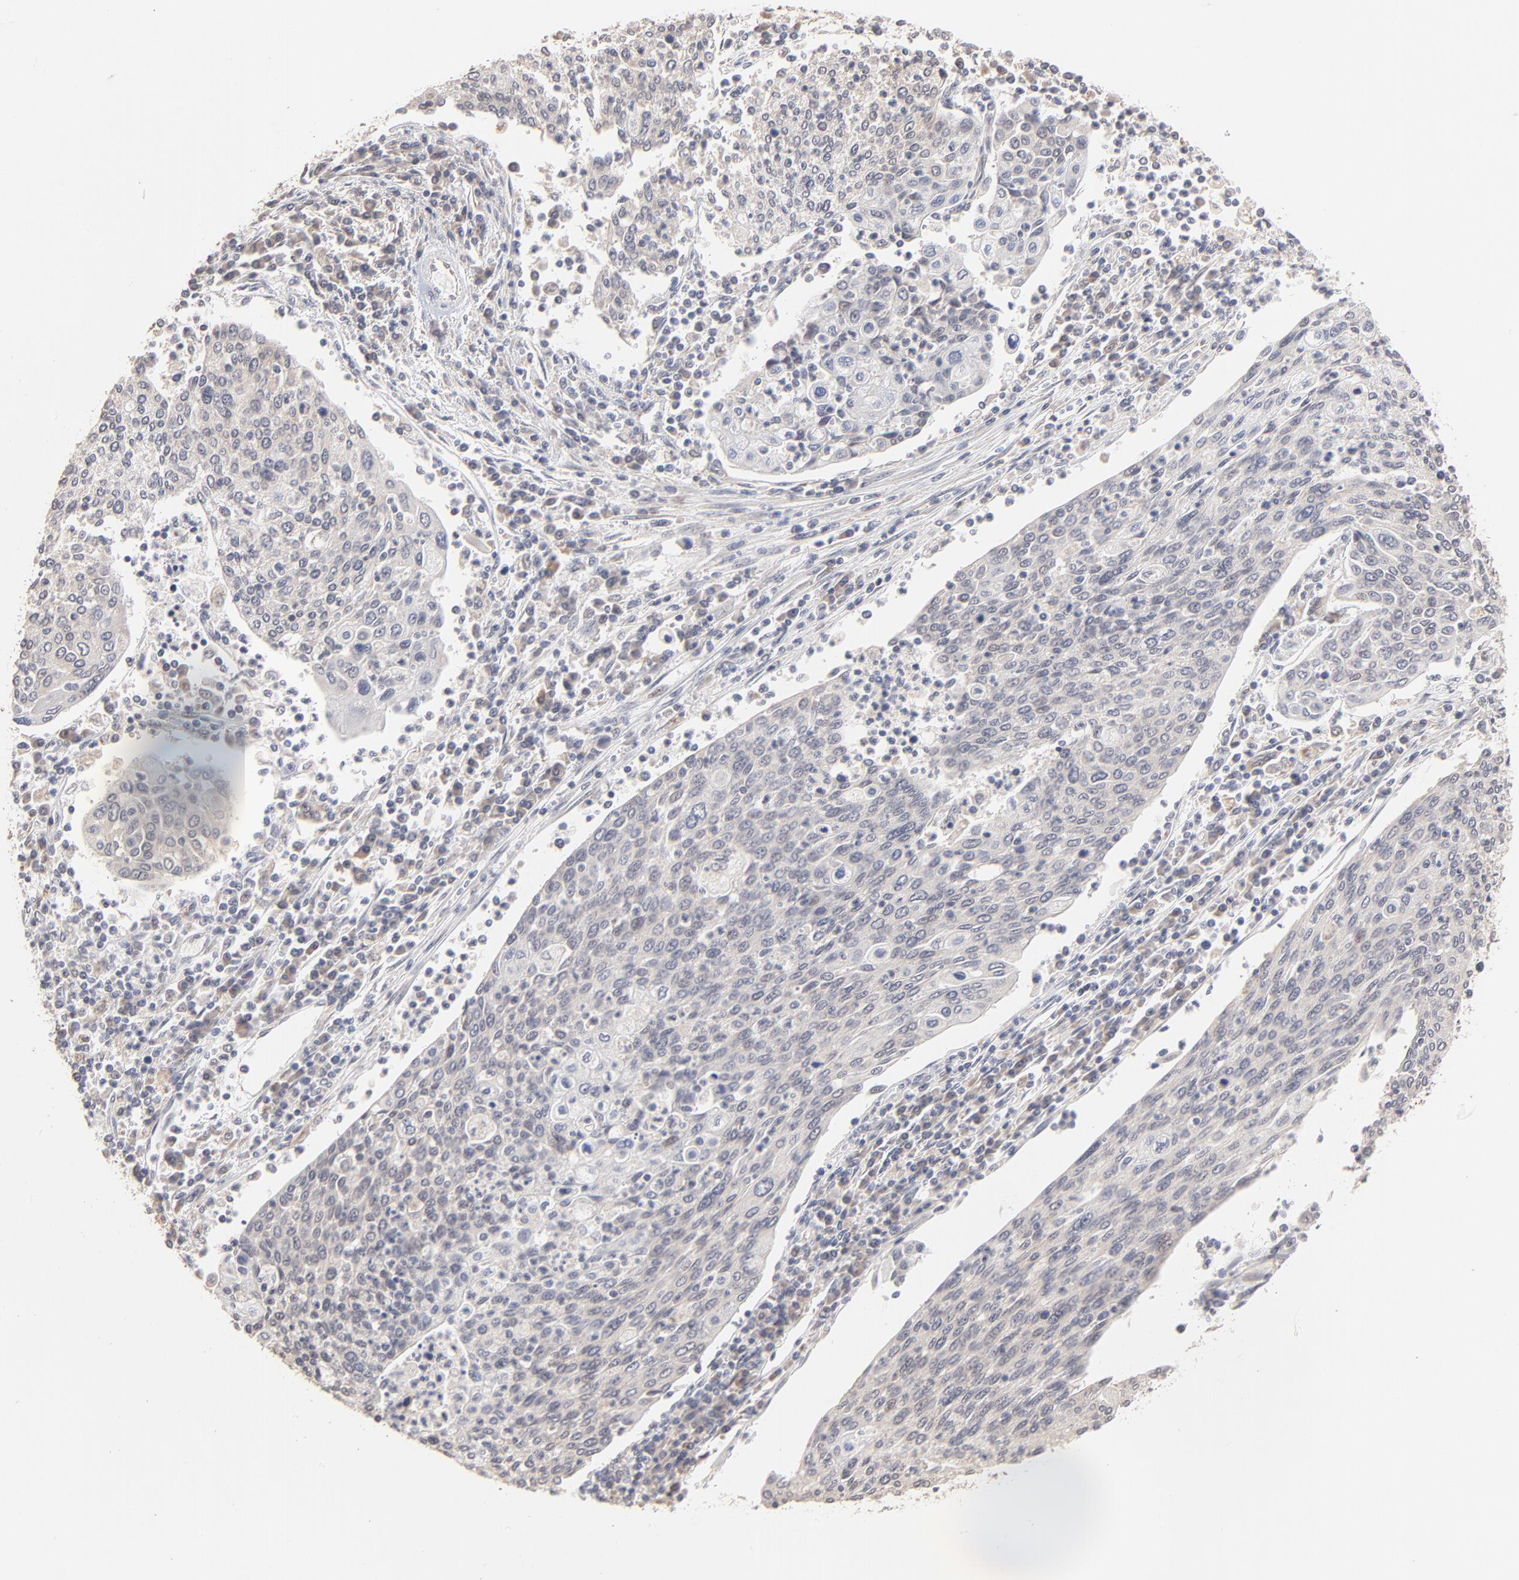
{"staining": {"intensity": "negative", "quantity": "none", "location": "none"}, "tissue": "cervical cancer", "cell_type": "Tumor cells", "image_type": "cancer", "snomed": [{"axis": "morphology", "description": "Squamous cell carcinoma, NOS"}, {"axis": "topography", "description": "Cervix"}], "caption": "Cervical cancer (squamous cell carcinoma) stained for a protein using immunohistochemistry (IHC) displays no positivity tumor cells.", "gene": "MSL2", "patient": {"sex": "female", "age": 40}}